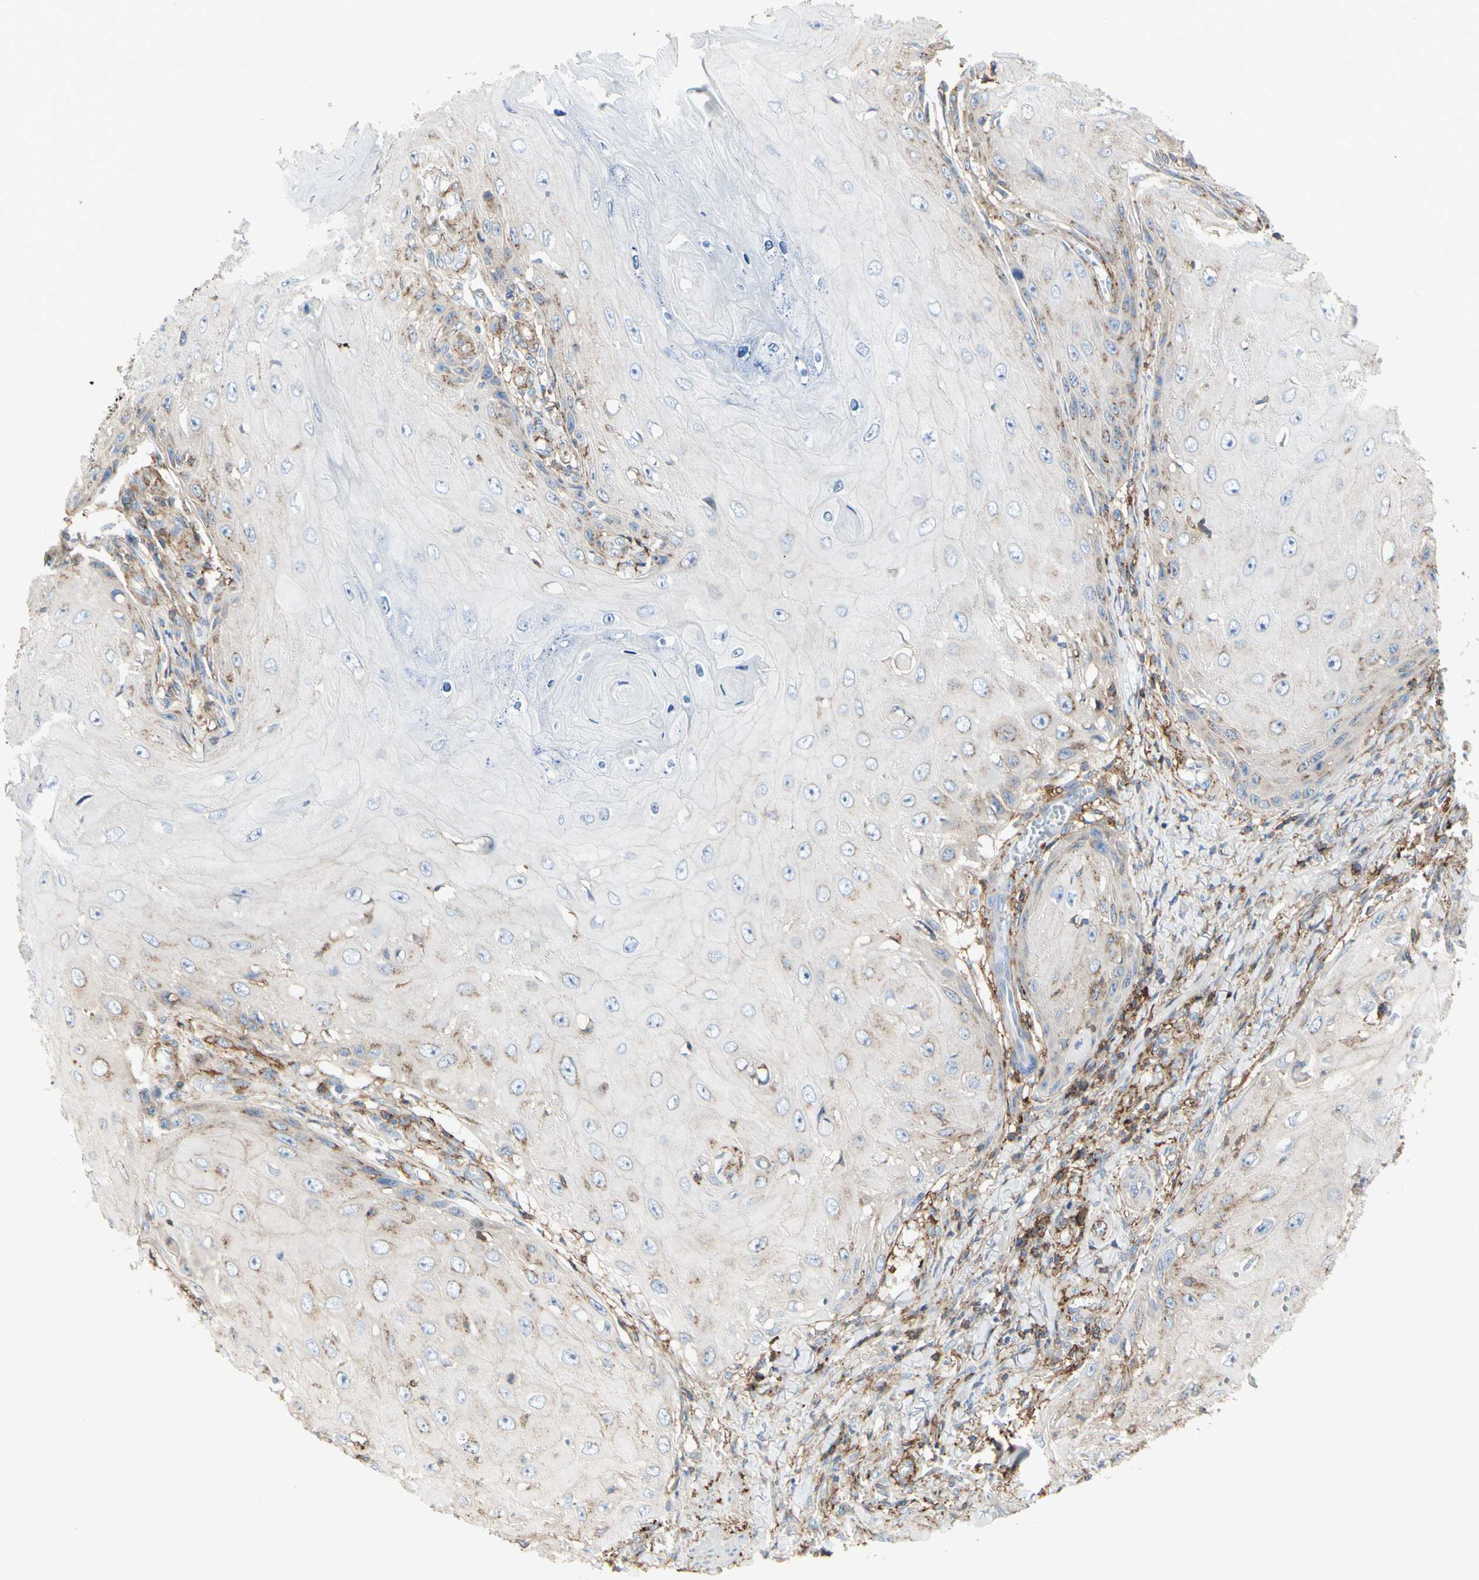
{"staining": {"intensity": "weak", "quantity": "<25%", "location": "cytoplasmic/membranous"}, "tissue": "skin cancer", "cell_type": "Tumor cells", "image_type": "cancer", "snomed": [{"axis": "morphology", "description": "Squamous cell carcinoma, NOS"}, {"axis": "topography", "description": "Skin"}], "caption": "Immunohistochemical staining of human skin cancer demonstrates no significant positivity in tumor cells.", "gene": "CLEC2B", "patient": {"sex": "female", "age": 73}}